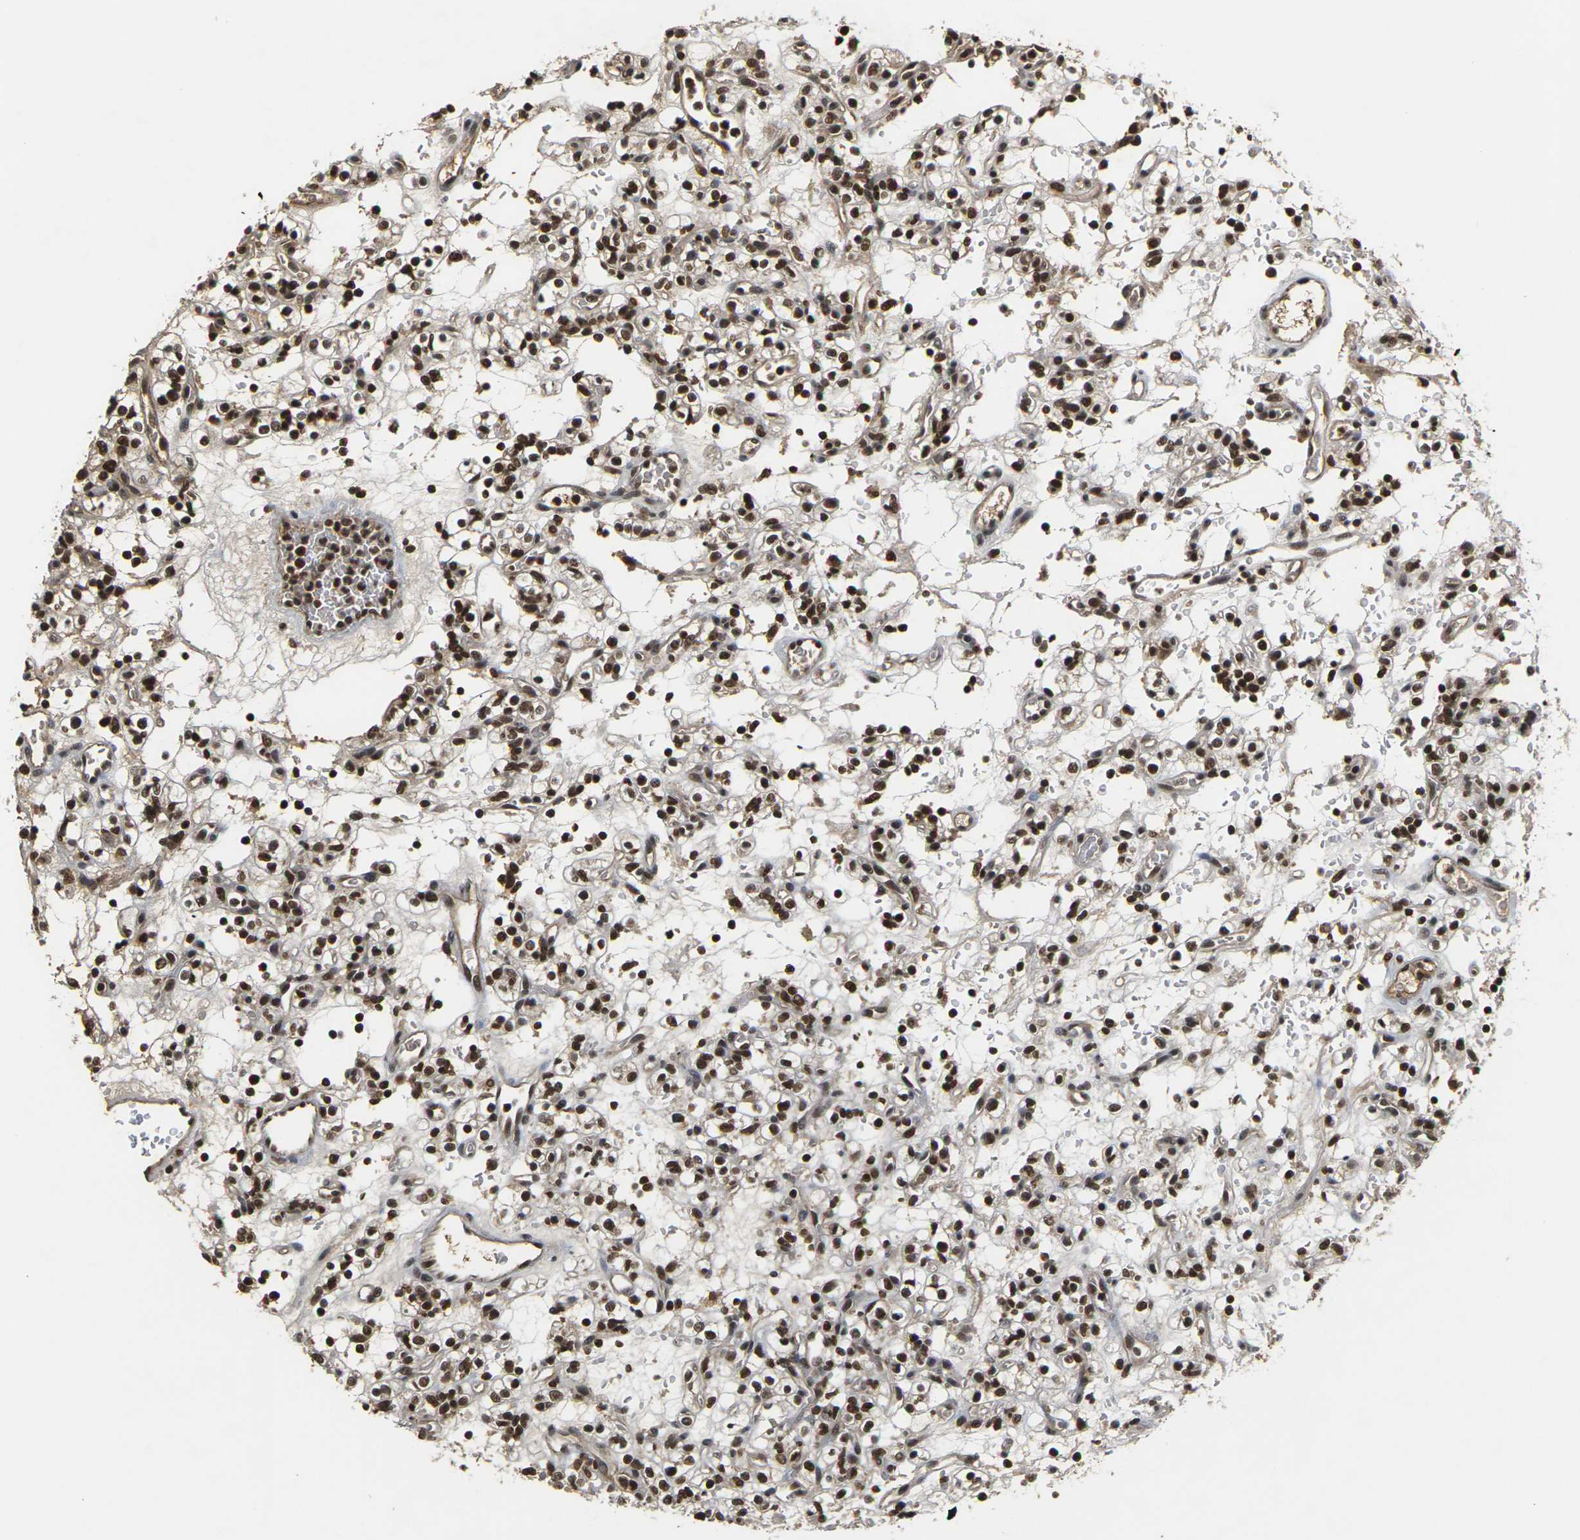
{"staining": {"intensity": "strong", "quantity": ">75%", "location": "nuclear"}, "tissue": "renal cancer", "cell_type": "Tumor cells", "image_type": "cancer", "snomed": [{"axis": "morphology", "description": "Normal tissue, NOS"}, {"axis": "morphology", "description": "Adenocarcinoma, NOS"}, {"axis": "topography", "description": "Kidney"}], "caption": "Renal adenocarcinoma stained for a protein (brown) demonstrates strong nuclear positive staining in about >75% of tumor cells.", "gene": "NELFA", "patient": {"sex": "female", "age": 72}}